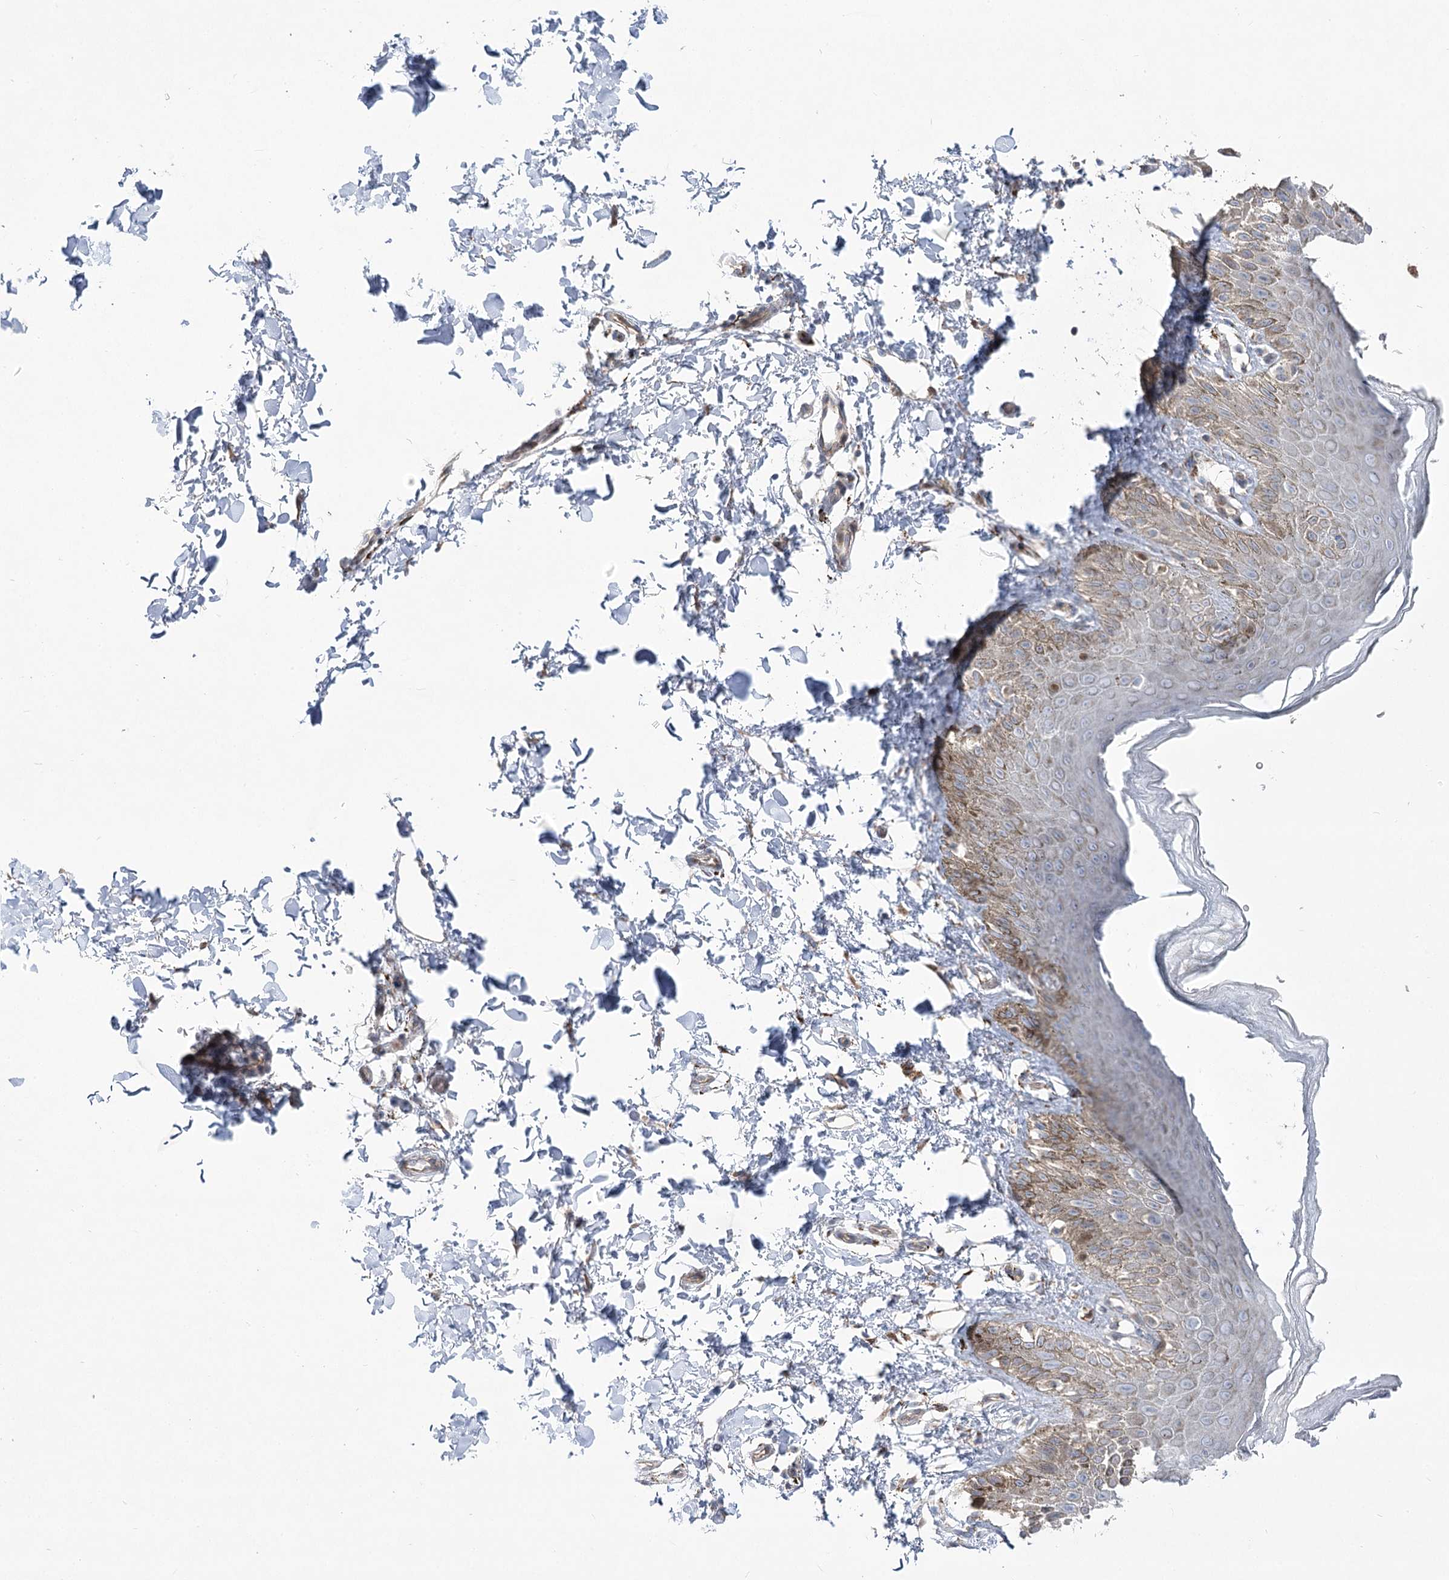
{"staining": {"intensity": "moderate", "quantity": "25%-75%", "location": "cytoplasmic/membranous"}, "tissue": "skin", "cell_type": "Epidermal cells", "image_type": "normal", "snomed": [{"axis": "morphology", "description": "Normal tissue, NOS"}, {"axis": "topography", "description": "Anal"}], "caption": "Immunohistochemical staining of normal skin shows moderate cytoplasmic/membranous protein positivity in approximately 25%-75% of epidermal cells.", "gene": "CEP164", "patient": {"sex": "male", "age": 44}}